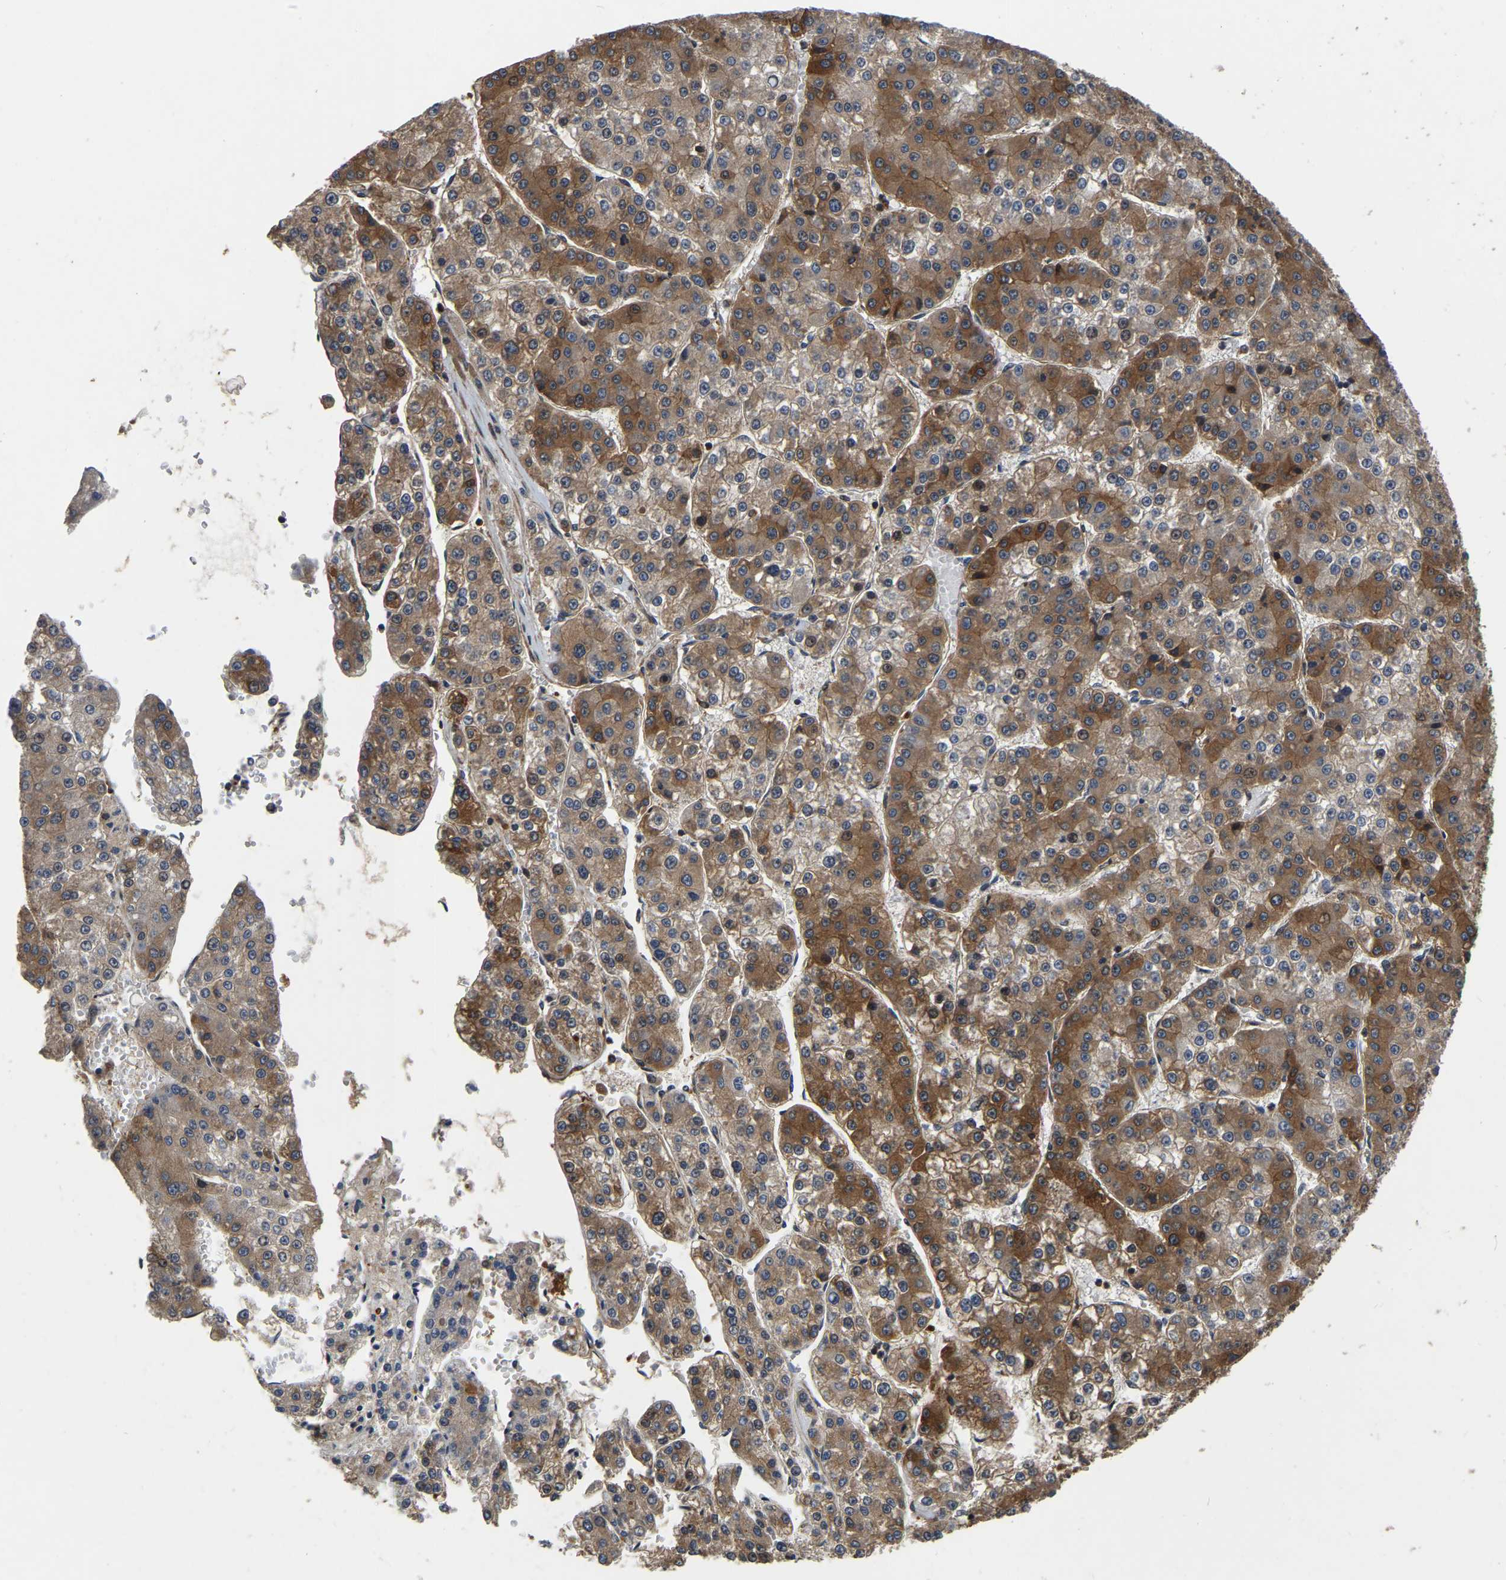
{"staining": {"intensity": "strong", "quantity": ">75%", "location": "cytoplasmic/membranous"}, "tissue": "liver cancer", "cell_type": "Tumor cells", "image_type": "cancer", "snomed": [{"axis": "morphology", "description": "Carcinoma, Hepatocellular, NOS"}, {"axis": "topography", "description": "Liver"}], "caption": "Hepatocellular carcinoma (liver) was stained to show a protein in brown. There is high levels of strong cytoplasmic/membranous expression in approximately >75% of tumor cells. The protein of interest is shown in brown color, while the nuclei are stained blue.", "gene": "GARS1", "patient": {"sex": "female", "age": 73}}